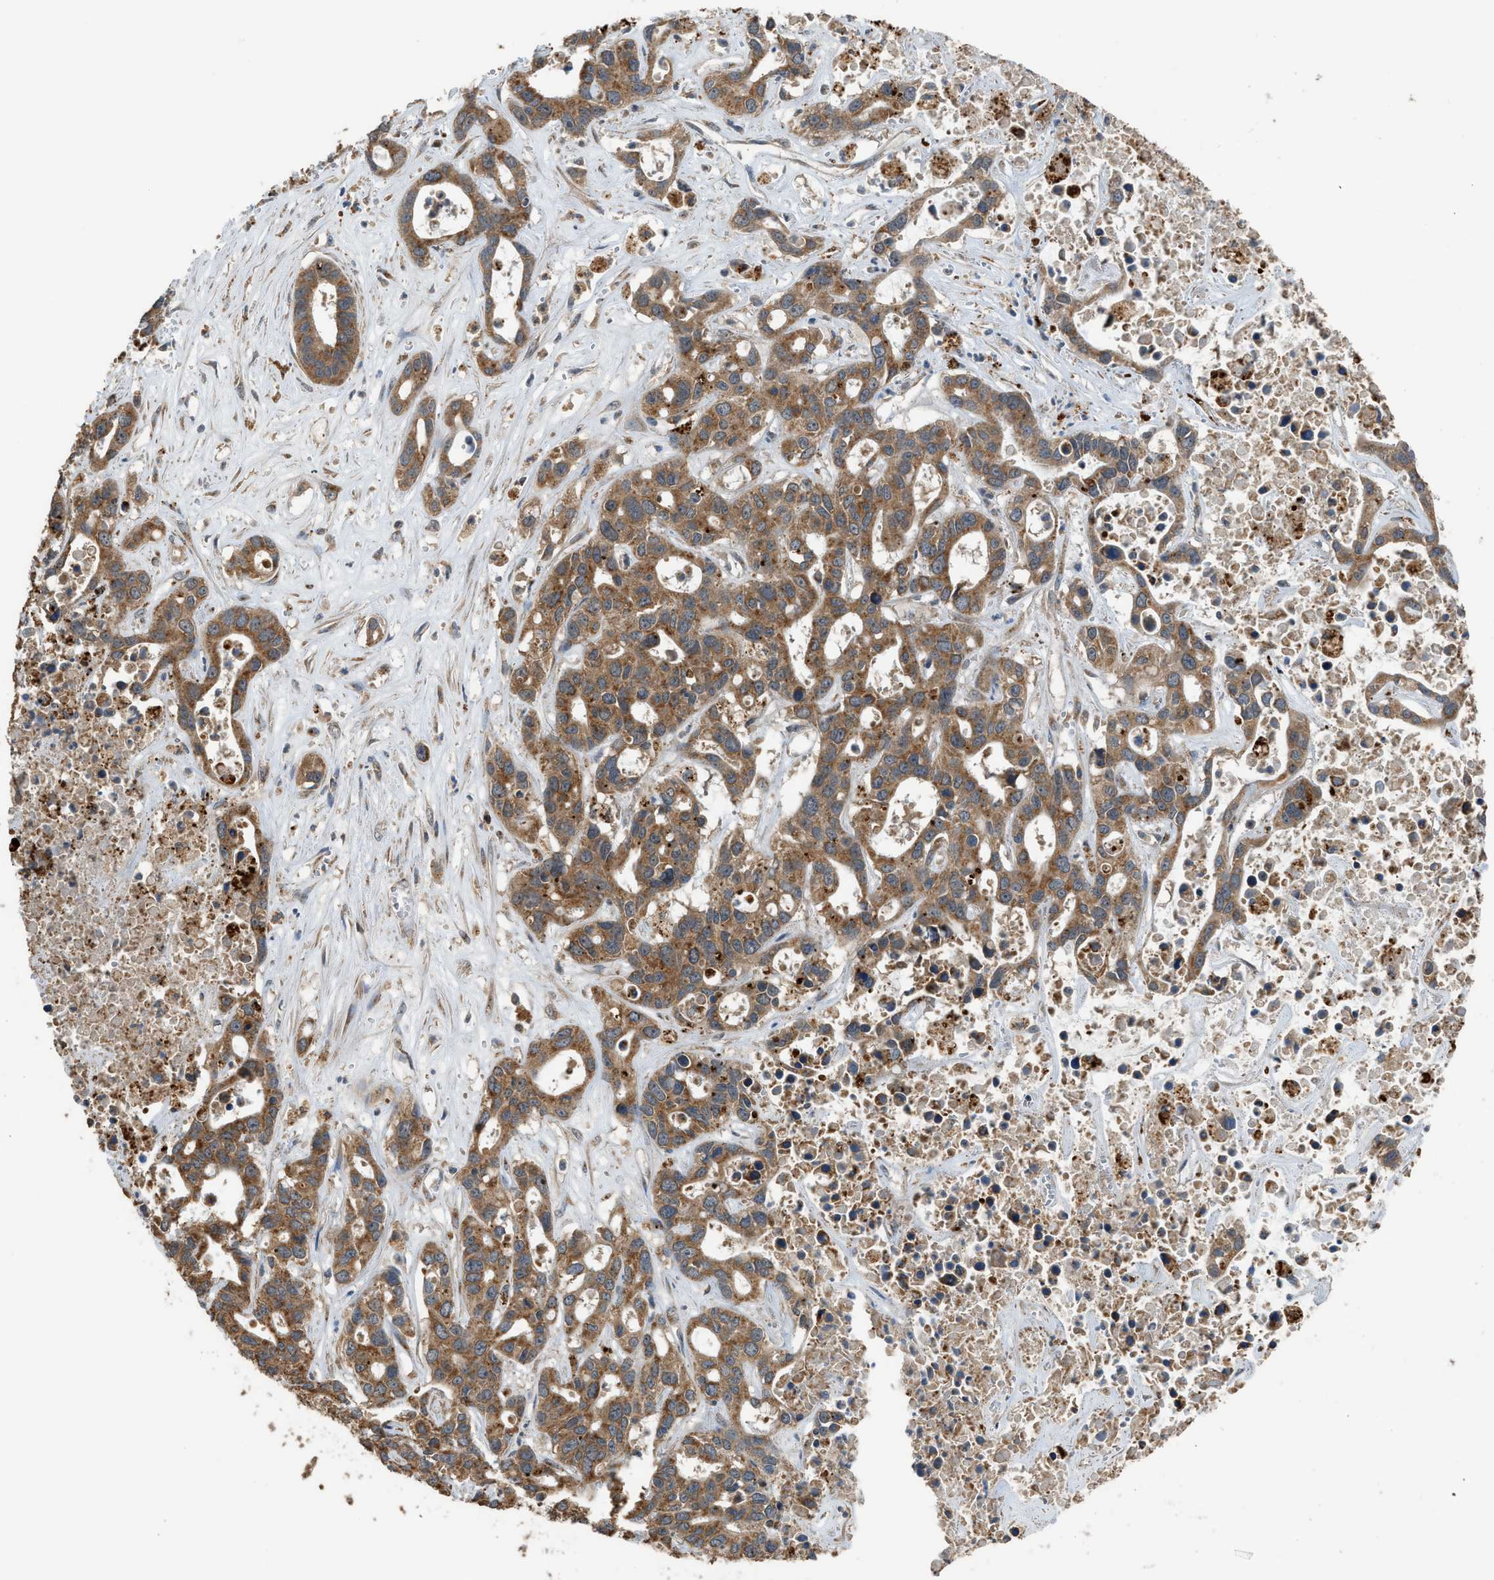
{"staining": {"intensity": "moderate", "quantity": ">75%", "location": "cytoplasmic/membranous"}, "tissue": "liver cancer", "cell_type": "Tumor cells", "image_type": "cancer", "snomed": [{"axis": "morphology", "description": "Cholangiocarcinoma"}, {"axis": "topography", "description": "Liver"}], "caption": "Protein analysis of cholangiocarcinoma (liver) tissue exhibits moderate cytoplasmic/membranous expression in approximately >75% of tumor cells.", "gene": "STARD3", "patient": {"sex": "female", "age": 65}}